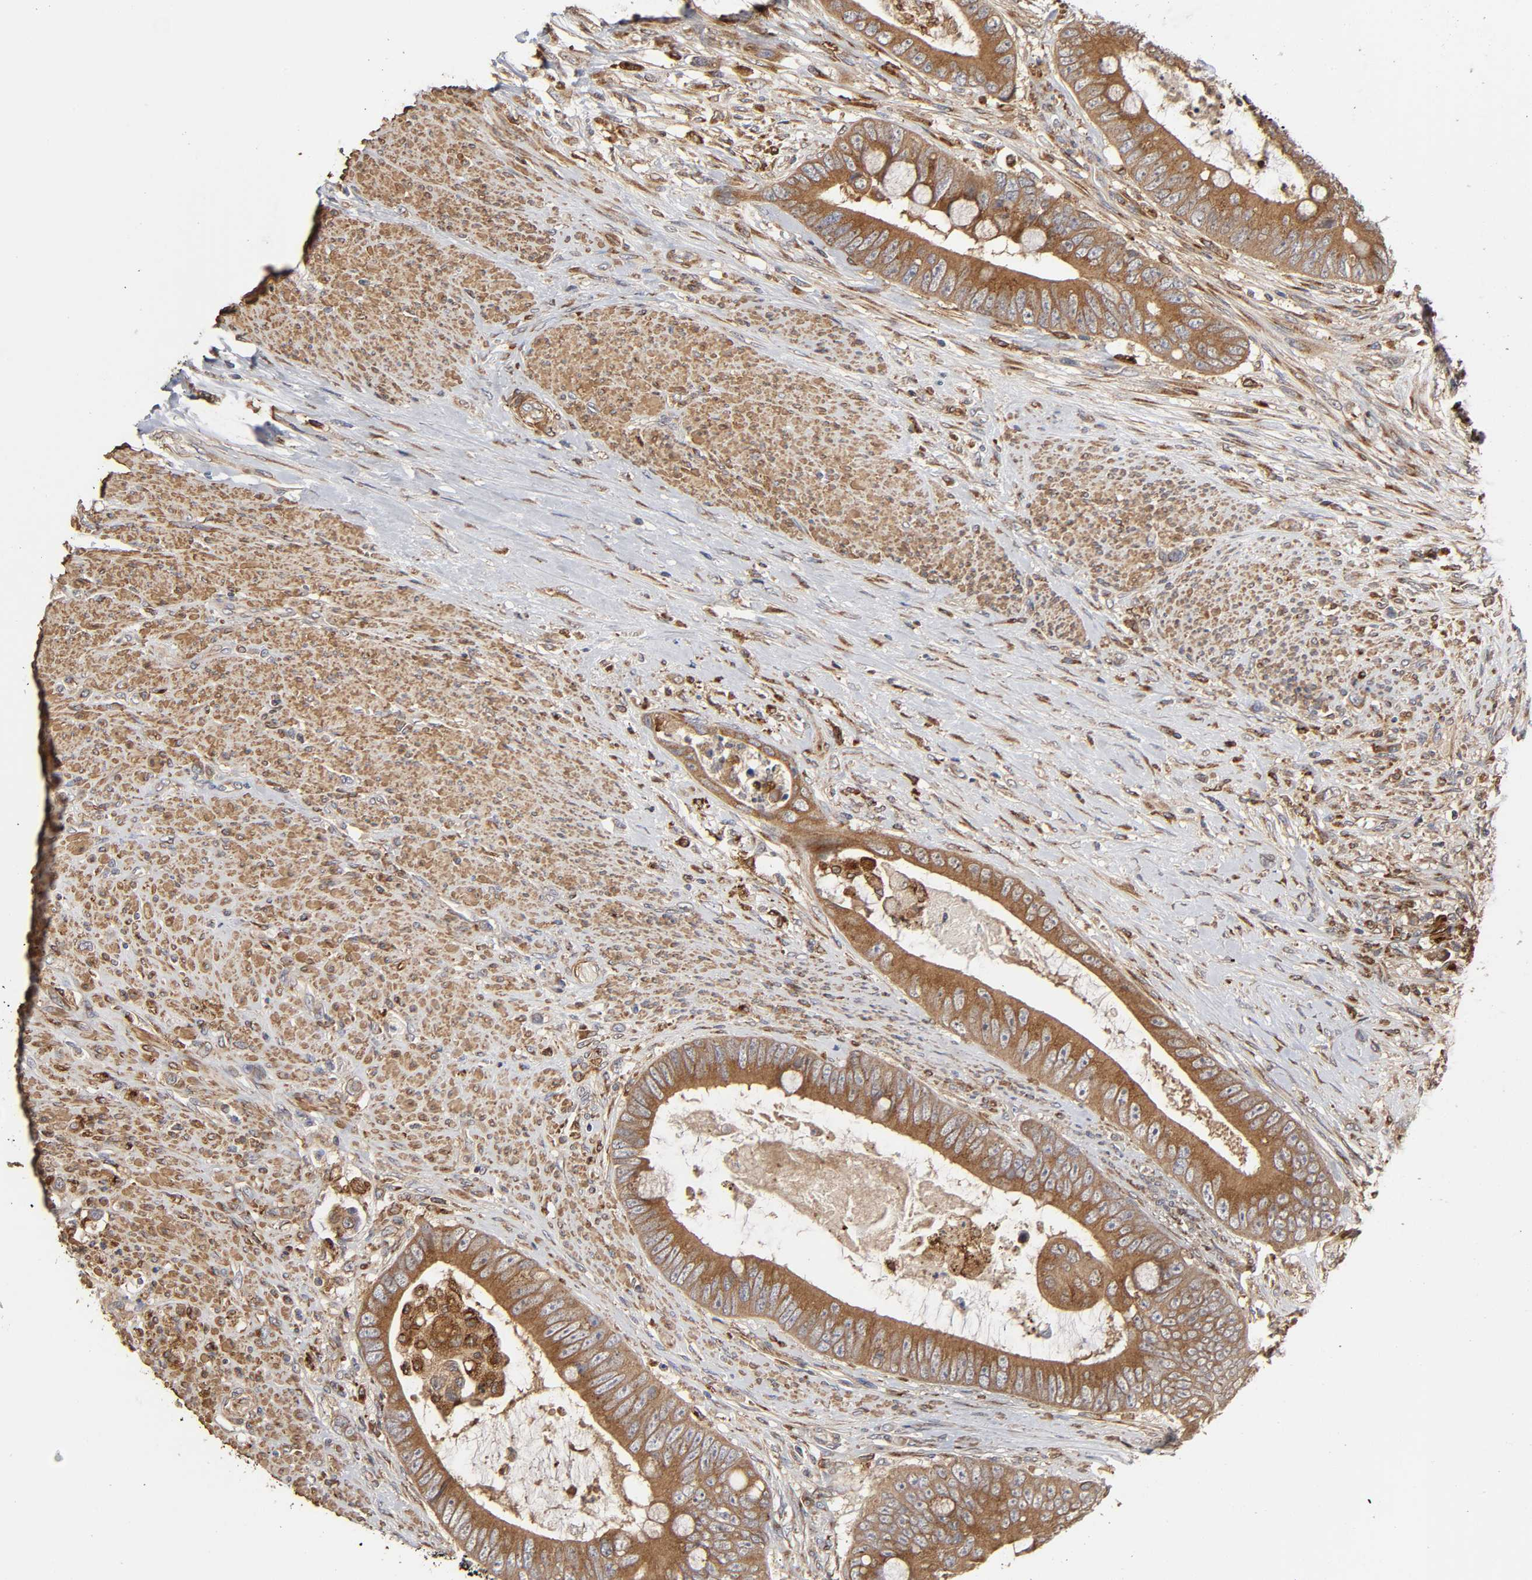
{"staining": {"intensity": "moderate", "quantity": ">75%", "location": "cytoplasmic/membranous"}, "tissue": "colorectal cancer", "cell_type": "Tumor cells", "image_type": "cancer", "snomed": [{"axis": "morphology", "description": "Adenocarcinoma, NOS"}, {"axis": "topography", "description": "Rectum"}], "caption": "IHC (DAB (3,3'-diaminobenzidine)) staining of colorectal adenocarcinoma displays moderate cytoplasmic/membranous protein expression in approximately >75% of tumor cells. (Brightfield microscopy of DAB IHC at high magnification).", "gene": "GNPTG", "patient": {"sex": "female", "age": 77}}